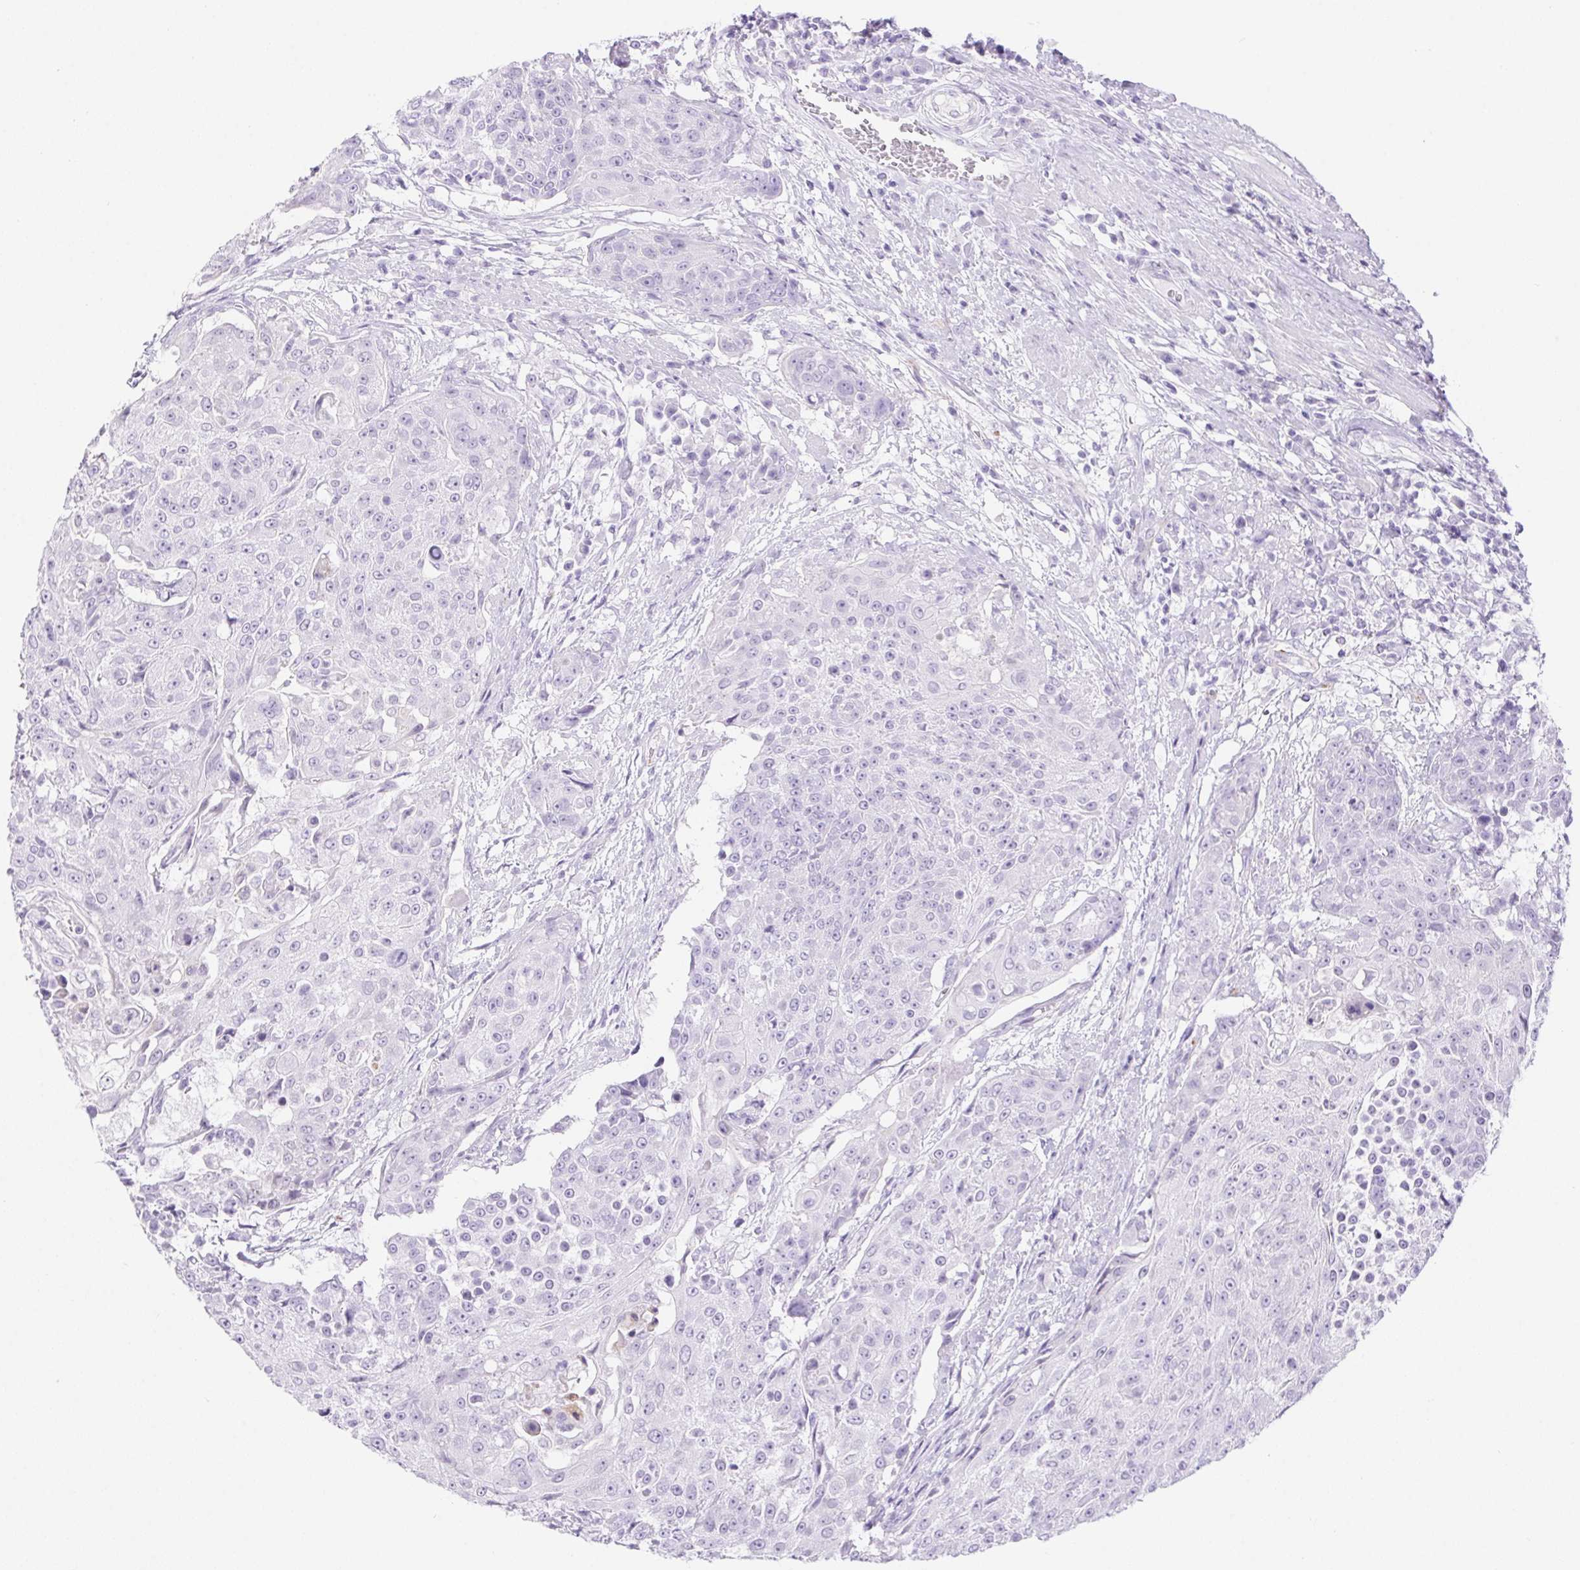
{"staining": {"intensity": "negative", "quantity": "none", "location": "none"}, "tissue": "urothelial cancer", "cell_type": "Tumor cells", "image_type": "cancer", "snomed": [{"axis": "morphology", "description": "Urothelial carcinoma, High grade"}, {"axis": "topography", "description": "Urinary bladder"}], "caption": "Tumor cells are negative for brown protein staining in urothelial cancer. (DAB immunohistochemistry with hematoxylin counter stain).", "gene": "ERP27", "patient": {"sex": "female", "age": 63}}